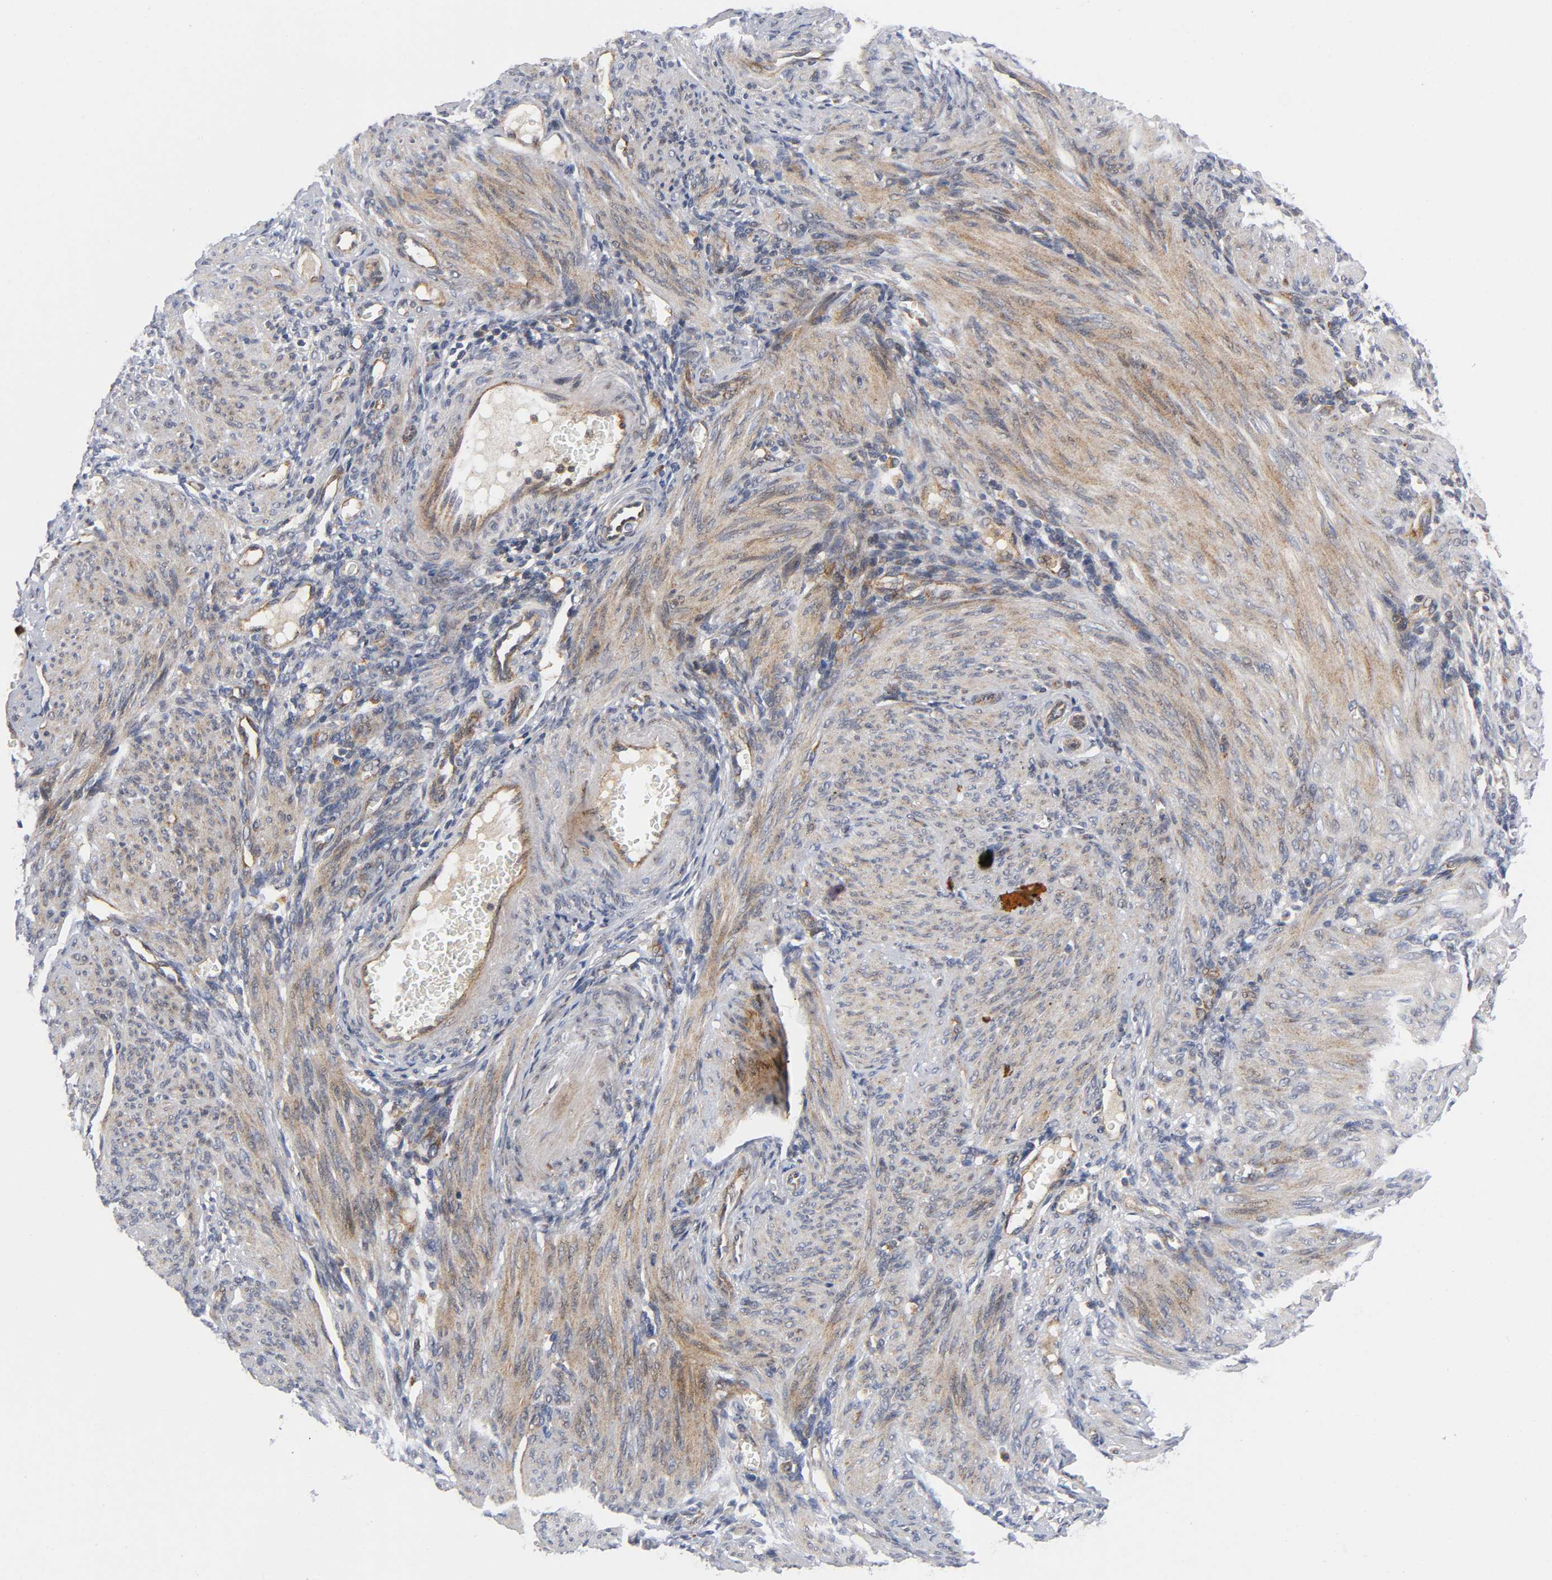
{"staining": {"intensity": "moderate", "quantity": "25%-75%", "location": "cytoplasmic/membranous"}, "tissue": "endometrium", "cell_type": "Cells in endometrial stroma", "image_type": "normal", "snomed": [{"axis": "morphology", "description": "Normal tissue, NOS"}, {"axis": "topography", "description": "Endometrium"}], "caption": "An IHC histopathology image of unremarkable tissue is shown. Protein staining in brown highlights moderate cytoplasmic/membranous positivity in endometrium within cells in endometrial stroma.", "gene": "EIF5", "patient": {"sex": "female", "age": 72}}